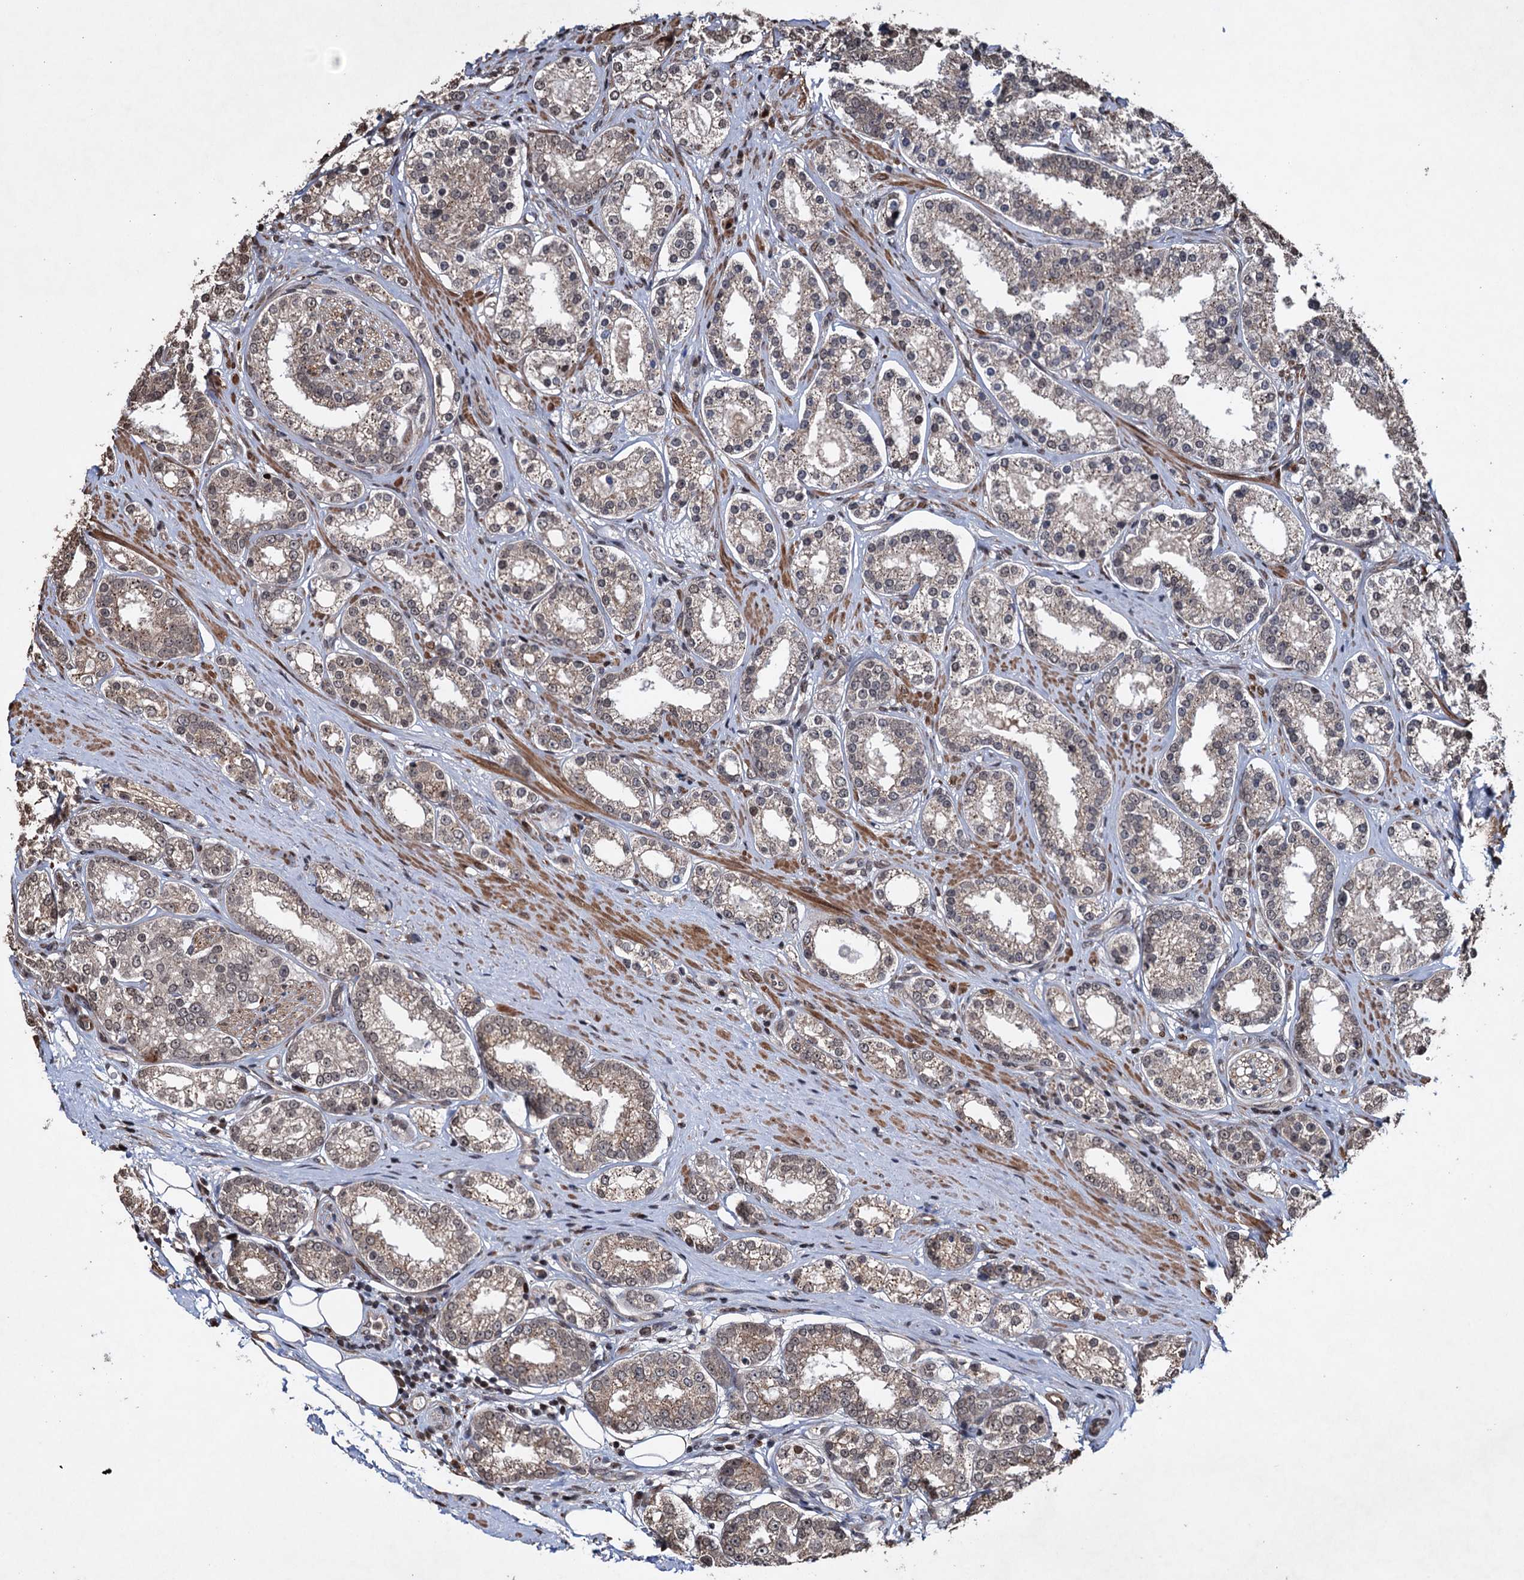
{"staining": {"intensity": "weak", "quantity": ">75%", "location": "cytoplasmic/membranous,nuclear"}, "tissue": "prostate cancer", "cell_type": "Tumor cells", "image_type": "cancer", "snomed": [{"axis": "morphology", "description": "Normal tissue, NOS"}, {"axis": "morphology", "description": "Adenocarcinoma, High grade"}, {"axis": "topography", "description": "Prostate"}], "caption": "A brown stain highlights weak cytoplasmic/membranous and nuclear positivity of a protein in human prostate cancer (high-grade adenocarcinoma) tumor cells. (brown staining indicates protein expression, while blue staining denotes nuclei).", "gene": "EYA4", "patient": {"sex": "male", "age": 83}}